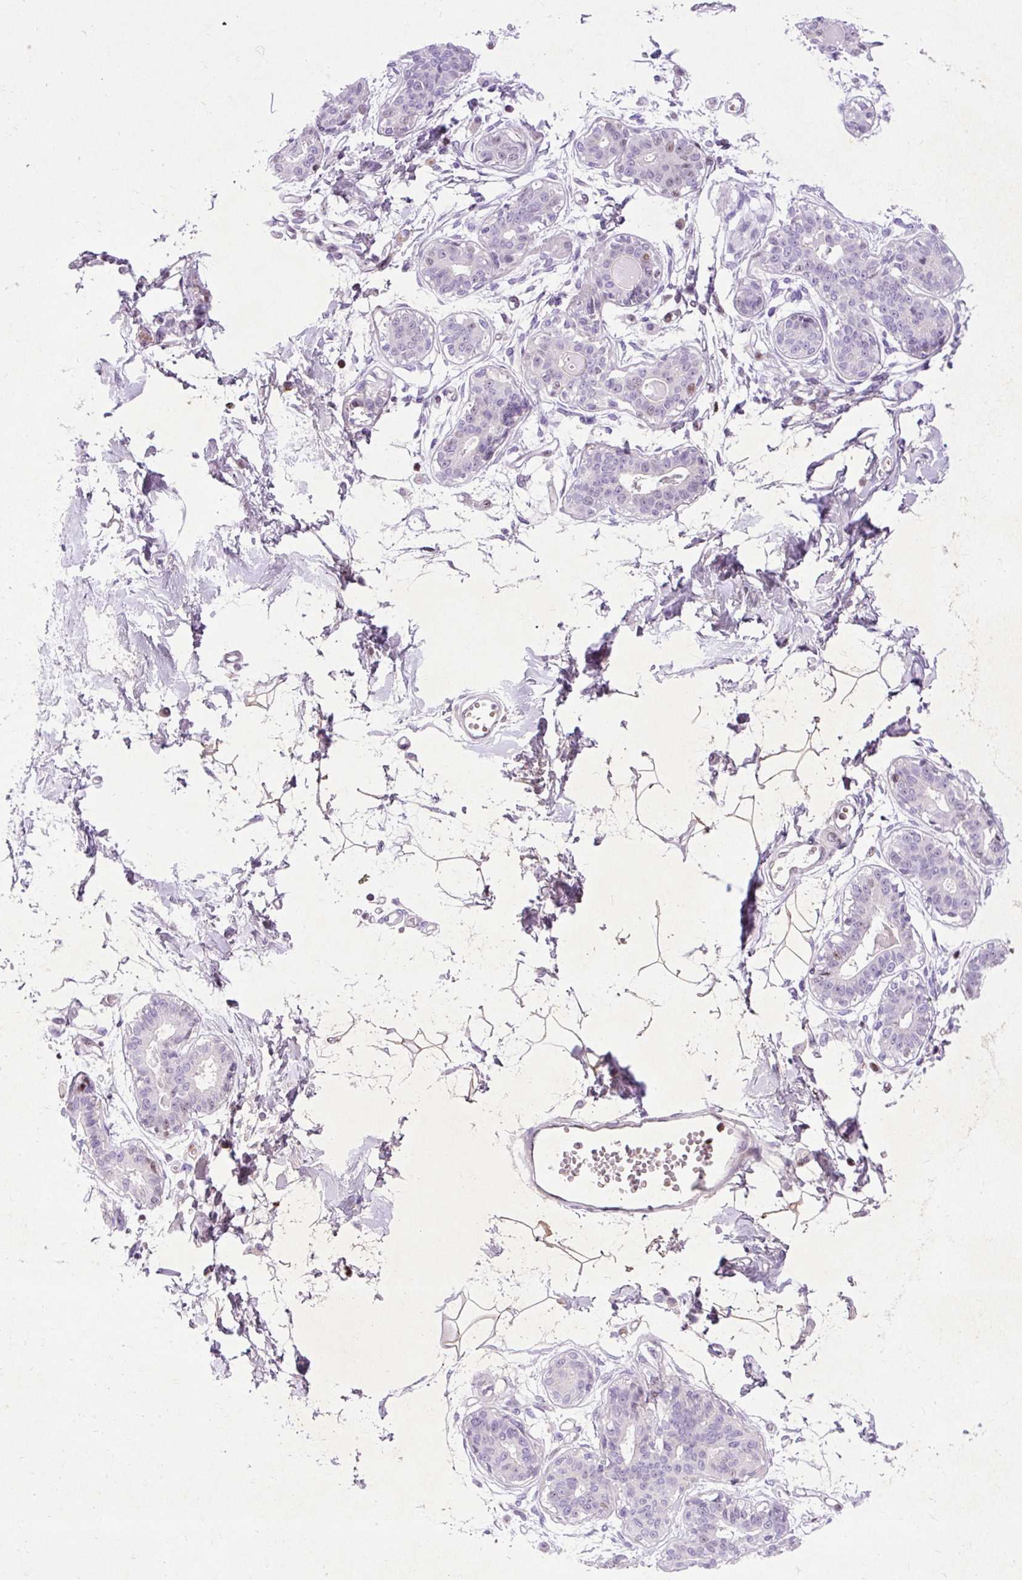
{"staining": {"intensity": "negative", "quantity": "none", "location": "none"}, "tissue": "breast", "cell_type": "Adipocytes", "image_type": "normal", "snomed": [{"axis": "morphology", "description": "Normal tissue, NOS"}, {"axis": "topography", "description": "Breast"}], "caption": "The micrograph demonstrates no staining of adipocytes in unremarkable breast. (Immunohistochemistry (ihc), brightfield microscopy, high magnification).", "gene": "SPC24", "patient": {"sex": "female", "age": 45}}